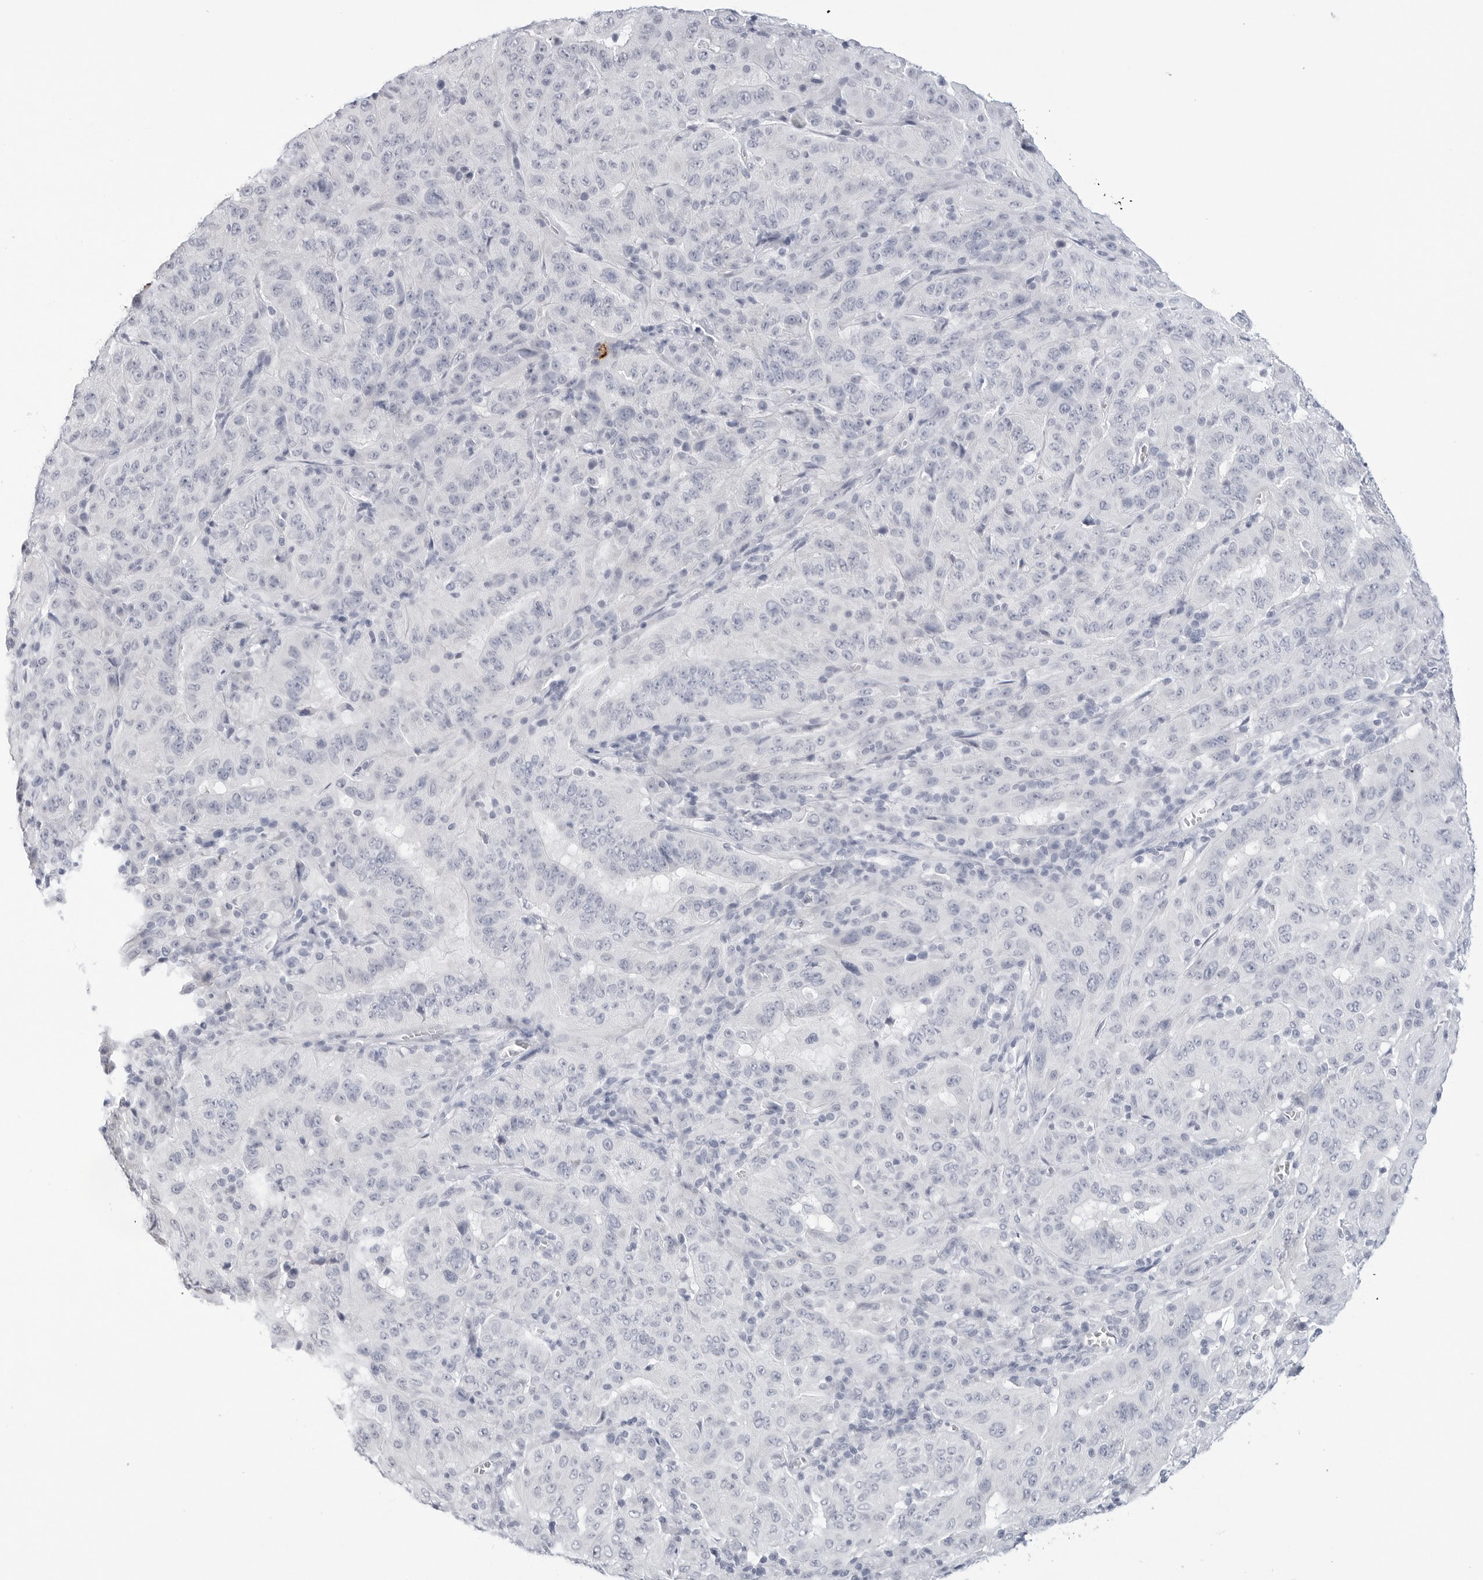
{"staining": {"intensity": "negative", "quantity": "none", "location": "none"}, "tissue": "pancreatic cancer", "cell_type": "Tumor cells", "image_type": "cancer", "snomed": [{"axis": "morphology", "description": "Adenocarcinoma, NOS"}, {"axis": "topography", "description": "Pancreas"}], "caption": "Immunohistochemistry (IHC) of human pancreatic cancer reveals no staining in tumor cells.", "gene": "HSPB7", "patient": {"sex": "male", "age": 63}}